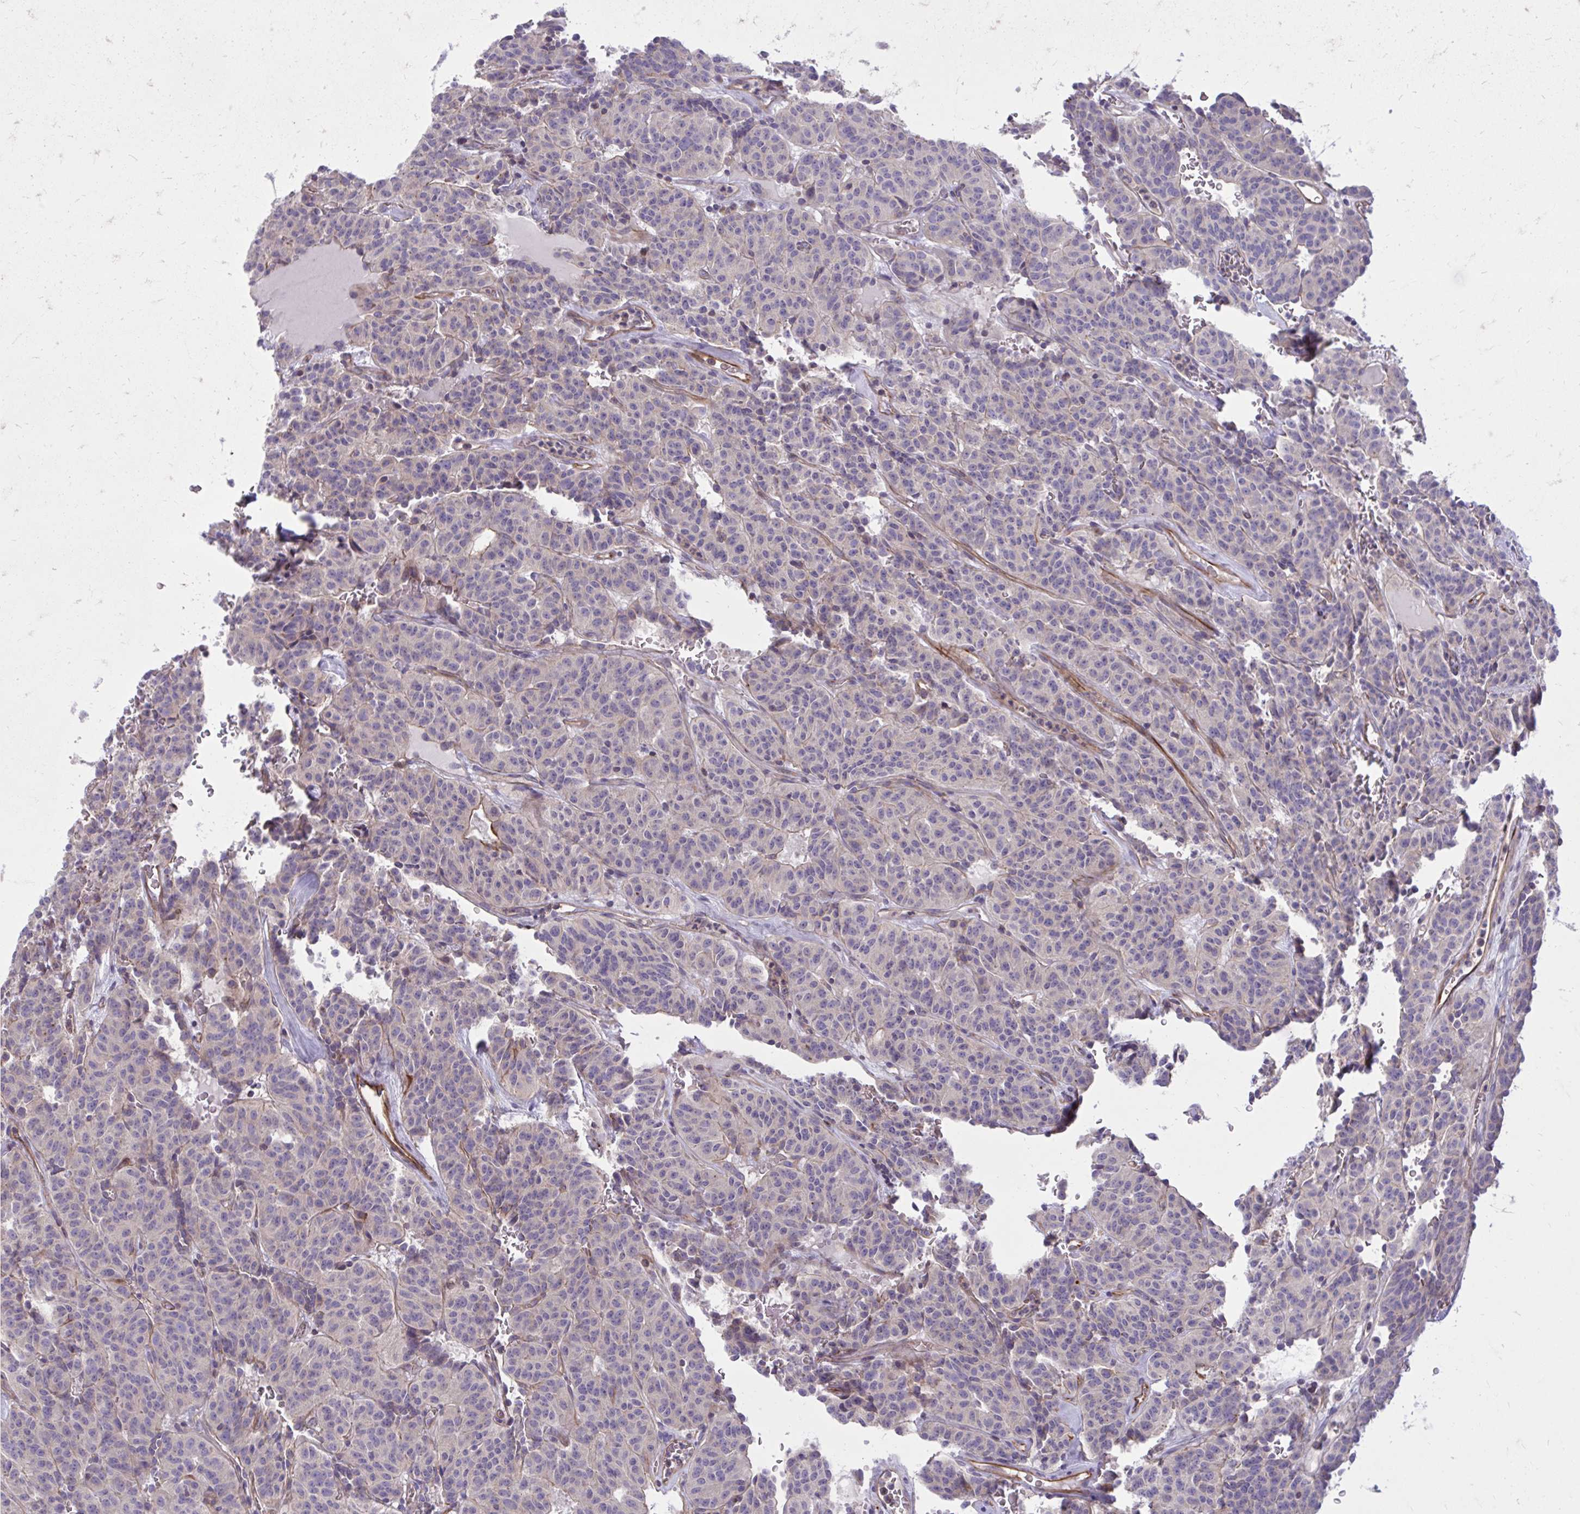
{"staining": {"intensity": "negative", "quantity": "none", "location": "none"}, "tissue": "carcinoid", "cell_type": "Tumor cells", "image_type": "cancer", "snomed": [{"axis": "morphology", "description": "Carcinoid, malignant, NOS"}, {"axis": "topography", "description": "Lung"}], "caption": "An immunohistochemistry histopathology image of carcinoid is shown. There is no staining in tumor cells of carcinoid. (DAB immunohistochemistry, high magnification).", "gene": "FAP", "patient": {"sex": "female", "age": 61}}